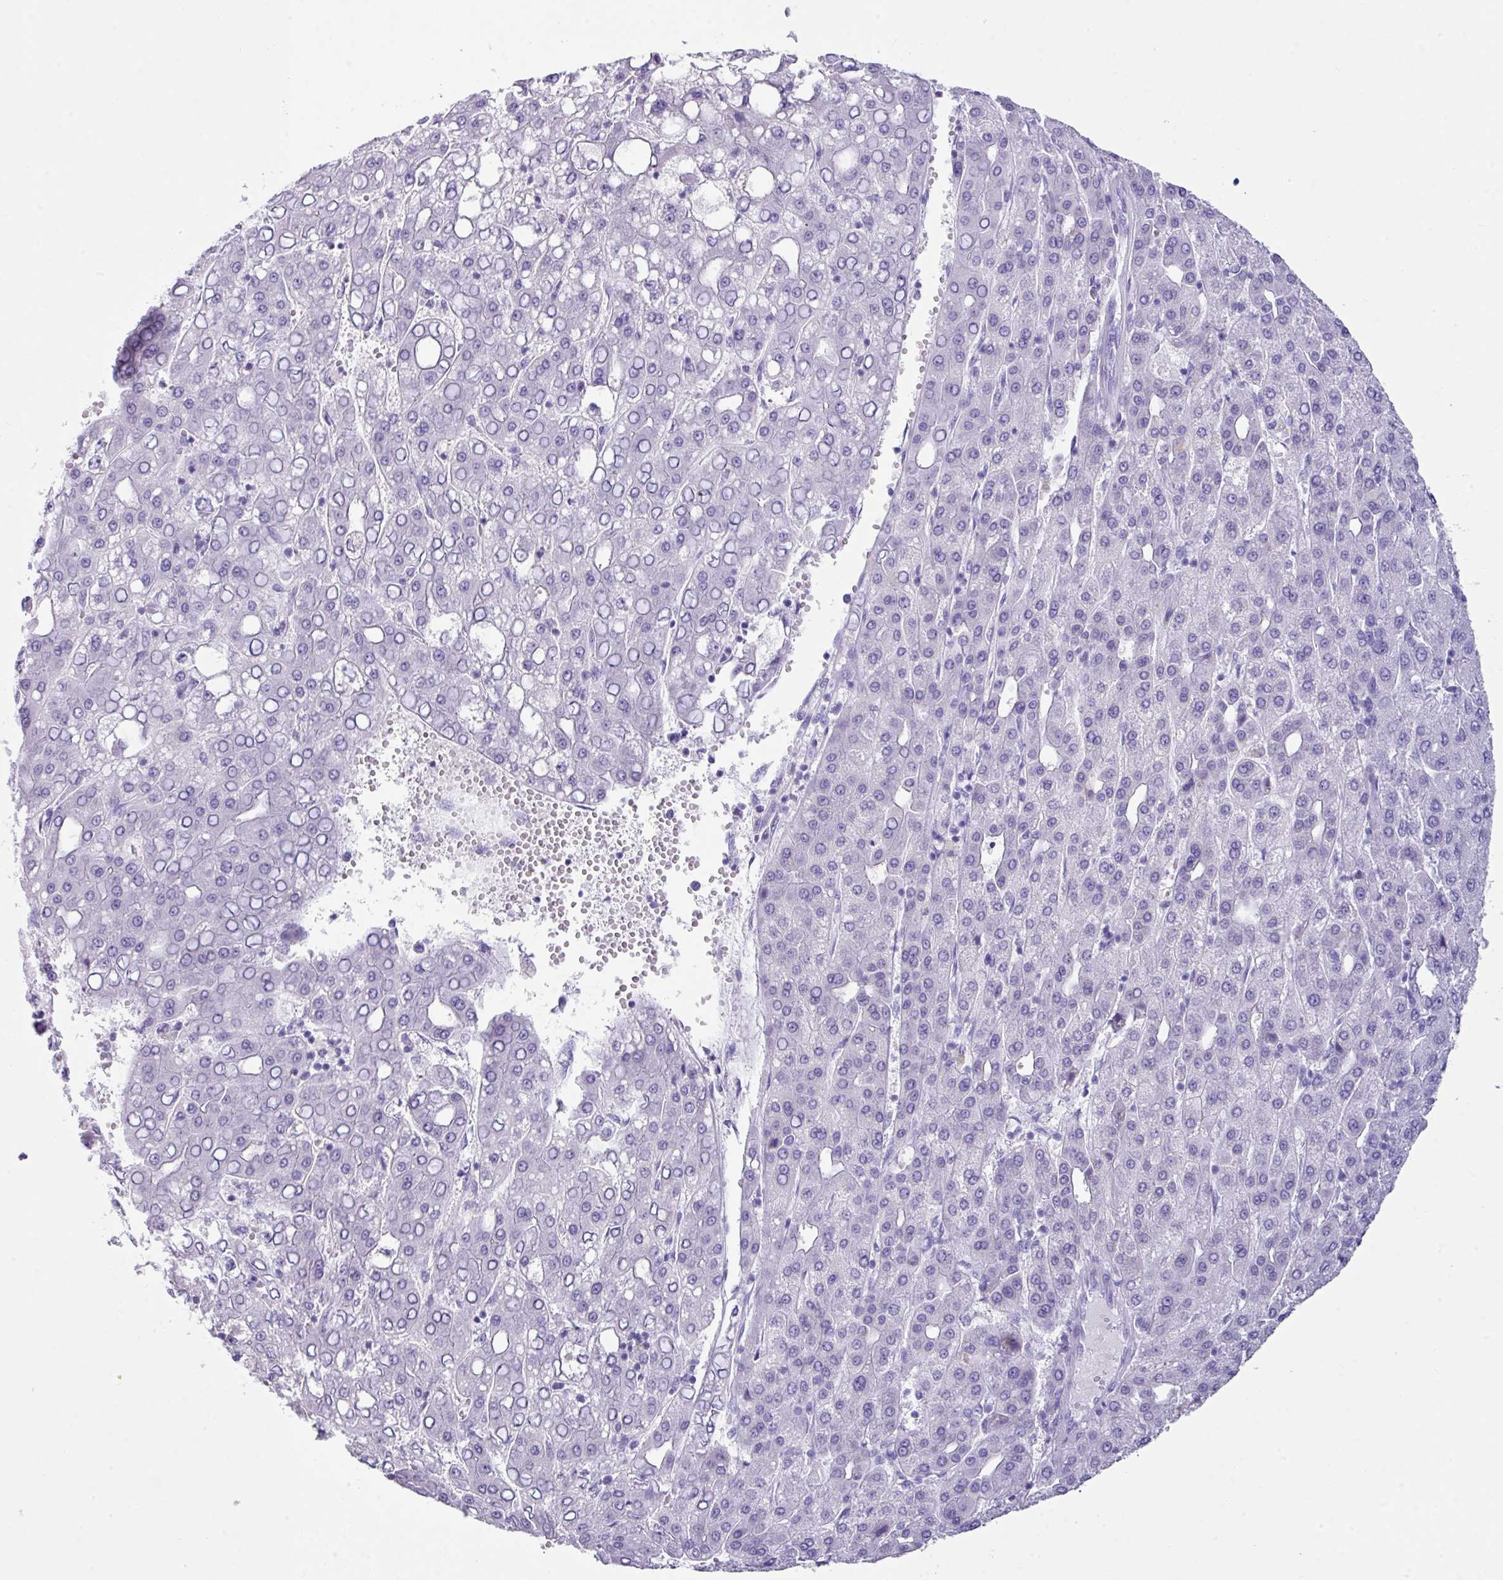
{"staining": {"intensity": "negative", "quantity": "none", "location": "none"}, "tissue": "liver cancer", "cell_type": "Tumor cells", "image_type": "cancer", "snomed": [{"axis": "morphology", "description": "Carcinoma, Hepatocellular, NOS"}, {"axis": "topography", "description": "Liver"}], "caption": "Immunohistochemistry (IHC) of human hepatocellular carcinoma (liver) exhibits no expression in tumor cells. The staining is performed using DAB brown chromogen with nuclei counter-stained in using hematoxylin.", "gene": "NCCRP1", "patient": {"sex": "male", "age": 65}}